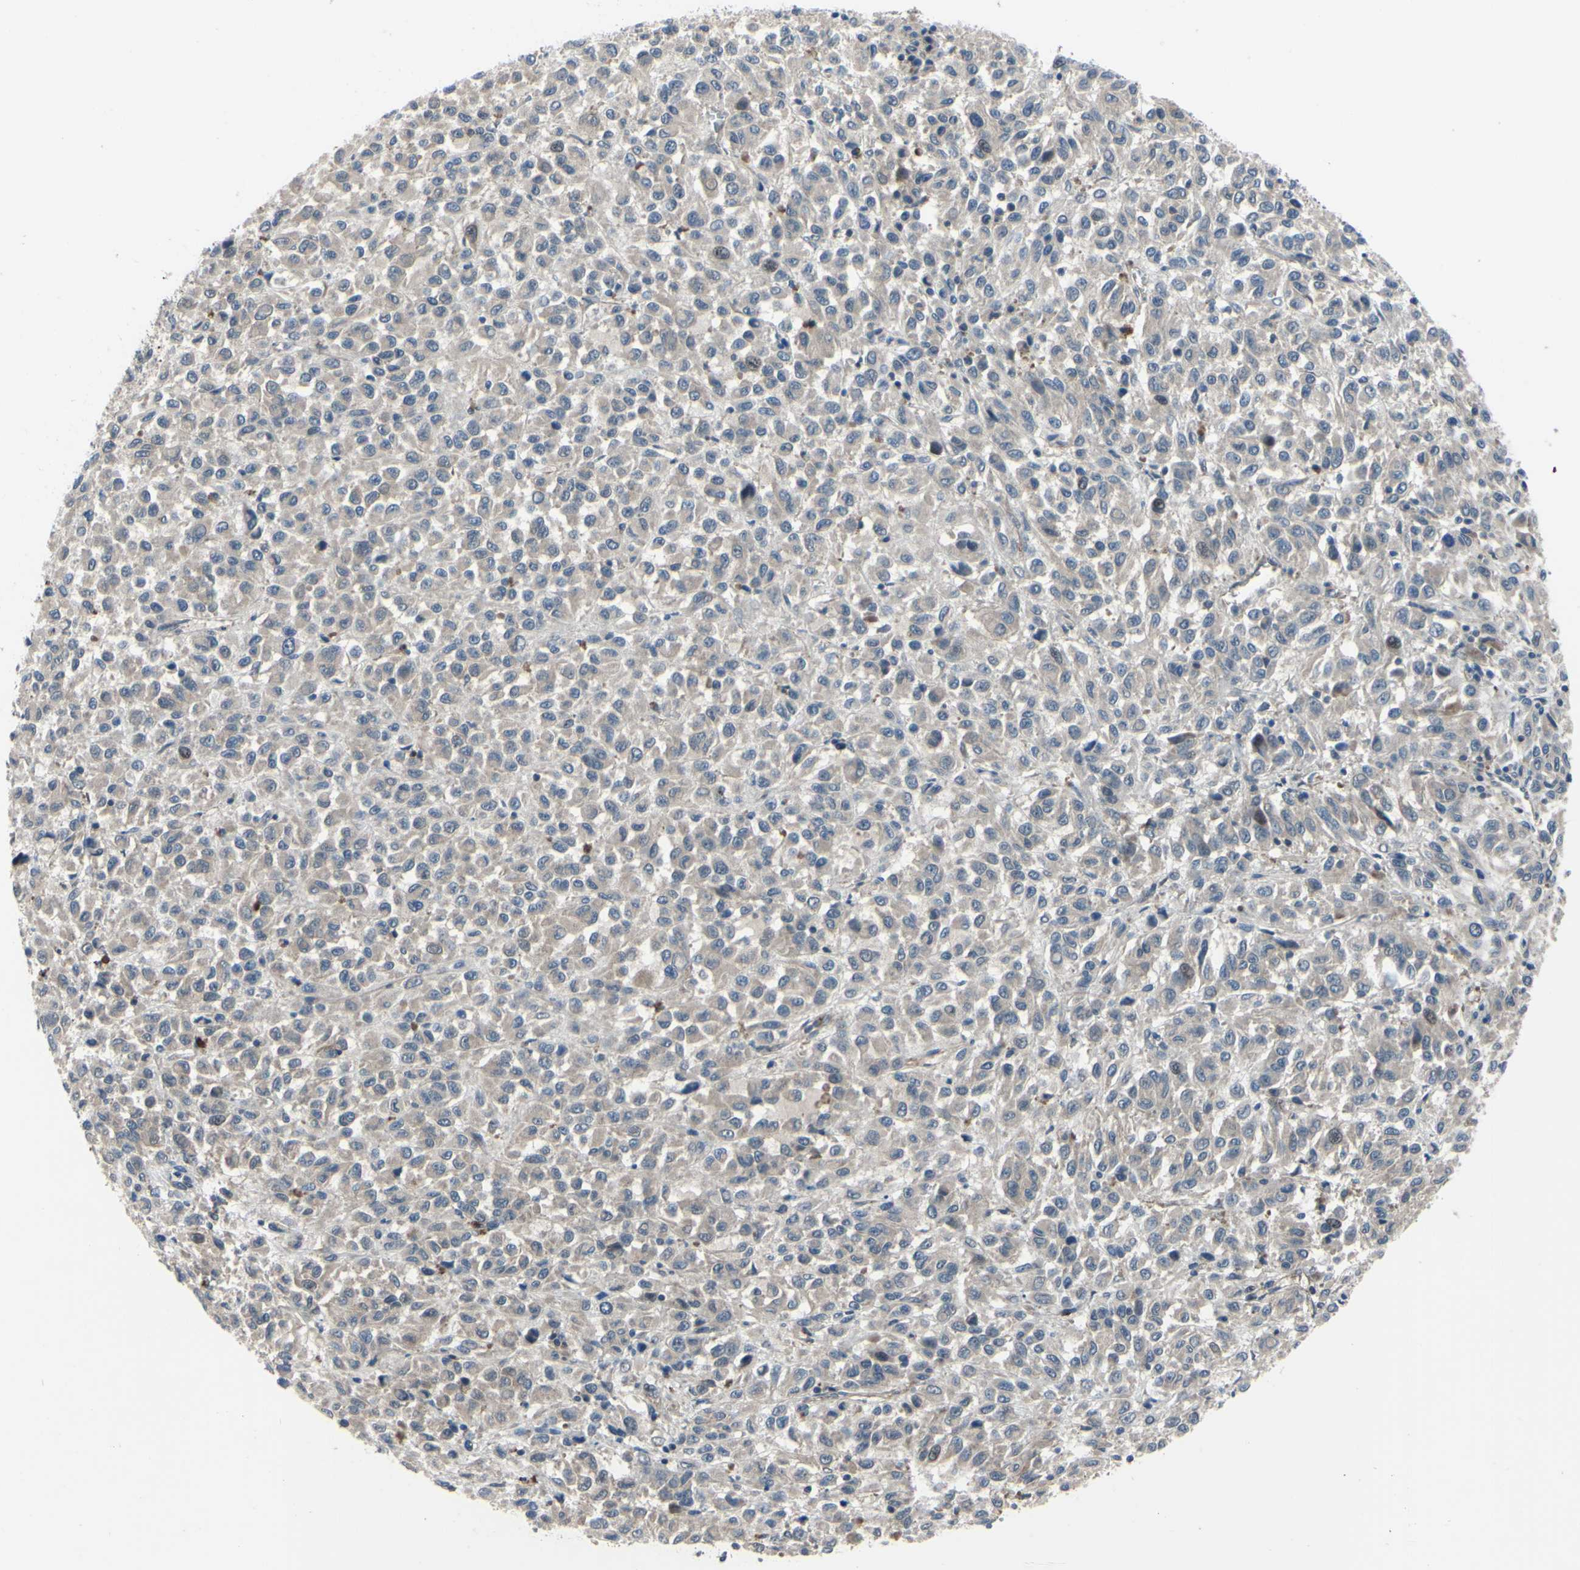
{"staining": {"intensity": "weak", "quantity": "25%-75%", "location": "cytoplasmic/membranous"}, "tissue": "melanoma", "cell_type": "Tumor cells", "image_type": "cancer", "snomed": [{"axis": "morphology", "description": "Malignant melanoma, Metastatic site"}, {"axis": "topography", "description": "Lung"}], "caption": "About 25%-75% of tumor cells in malignant melanoma (metastatic site) exhibit weak cytoplasmic/membranous protein staining as visualized by brown immunohistochemical staining.", "gene": "COMMD9", "patient": {"sex": "male", "age": 64}}